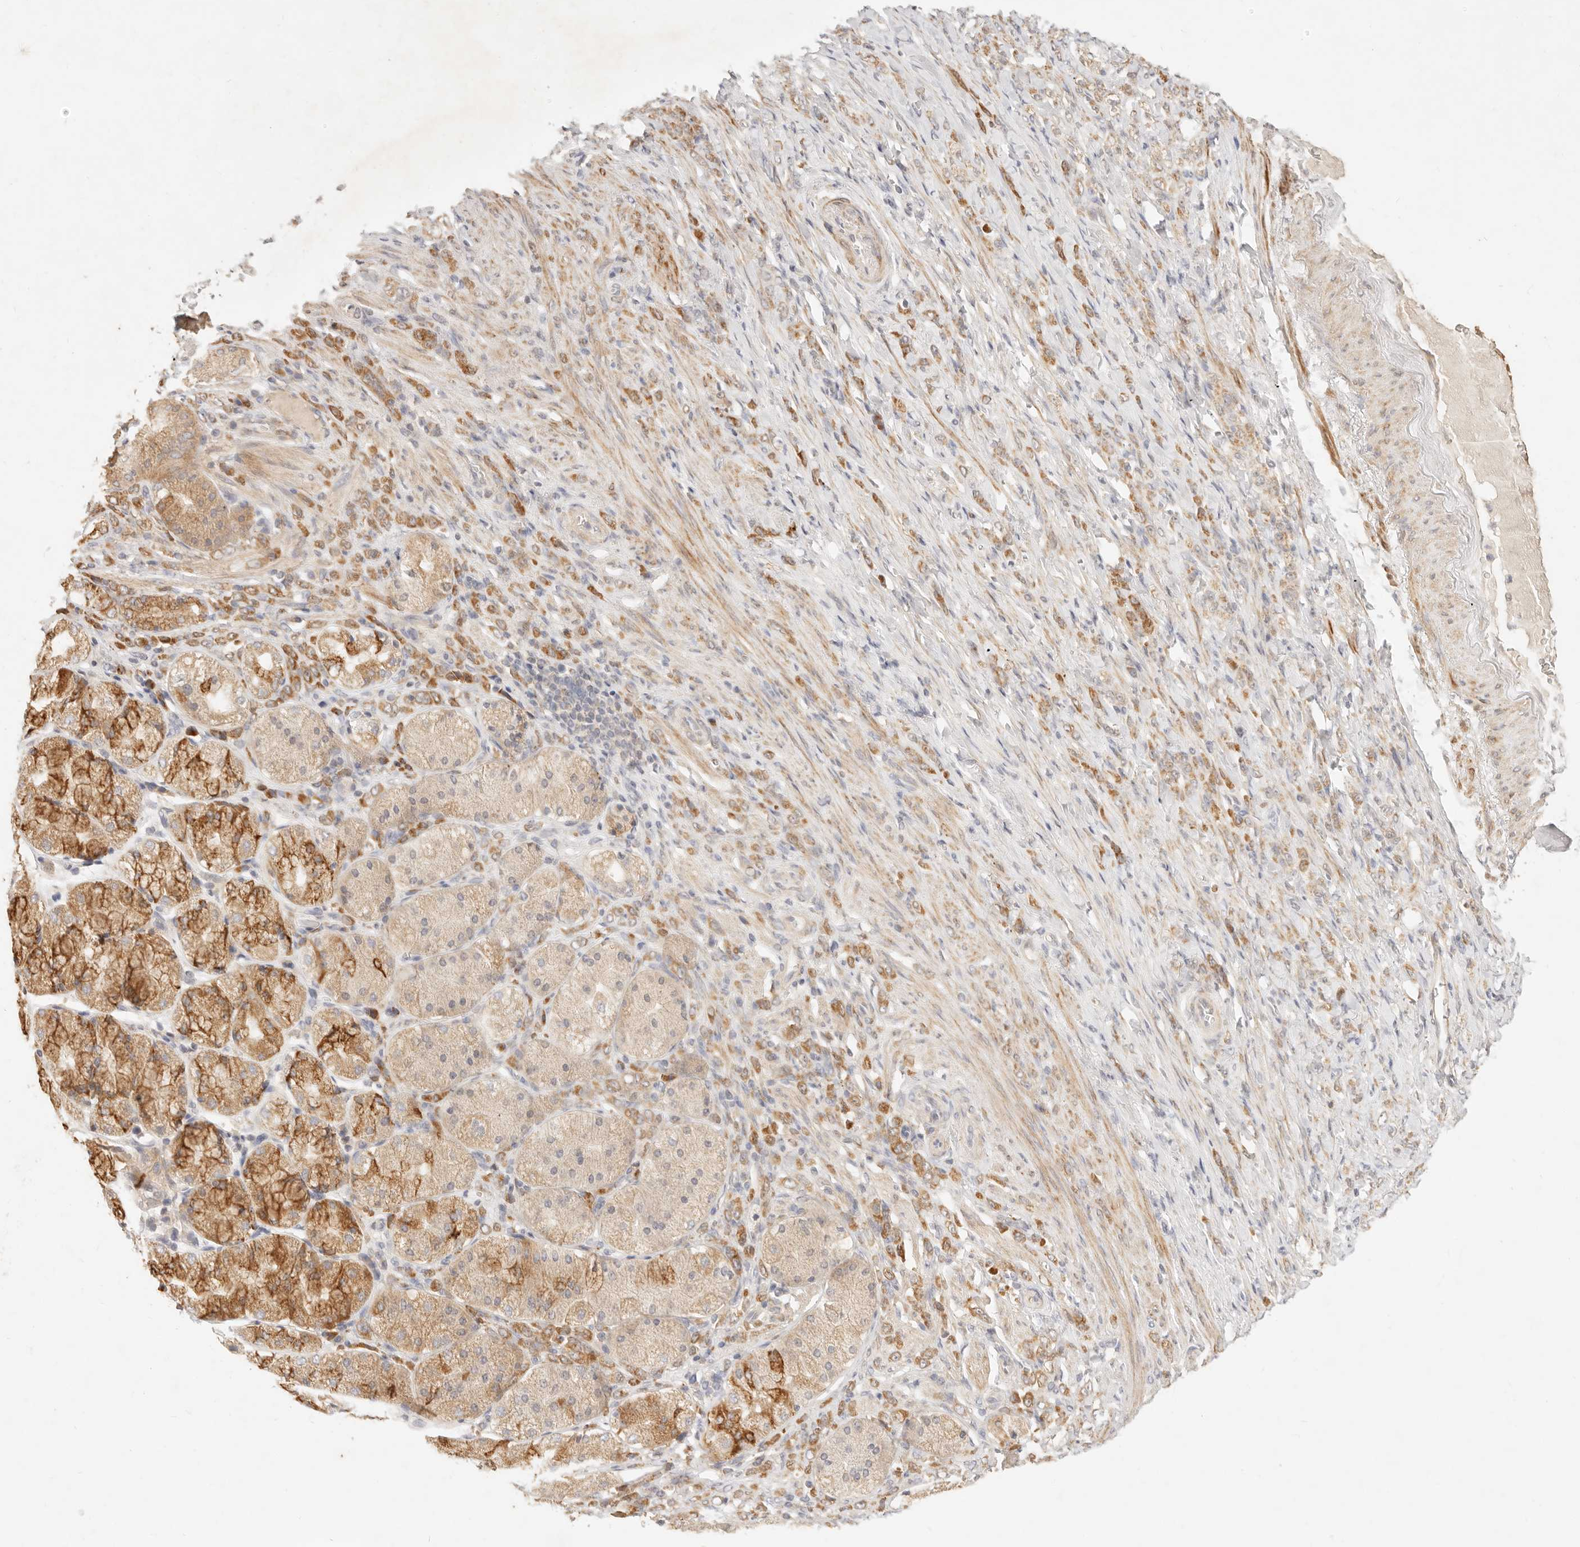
{"staining": {"intensity": "moderate", "quantity": ">75%", "location": "cytoplasmic/membranous"}, "tissue": "stomach cancer", "cell_type": "Tumor cells", "image_type": "cancer", "snomed": [{"axis": "morphology", "description": "Normal tissue, NOS"}, {"axis": "morphology", "description": "Adenocarcinoma, NOS"}, {"axis": "topography", "description": "Stomach"}], "caption": "The histopathology image shows immunohistochemical staining of adenocarcinoma (stomach). There is moderate cytoplasmic/membranous staining is identified in about >75% of tumor cells.", "gene": "RUBCNL", "patient": {"sex": "male", "age": 82}}